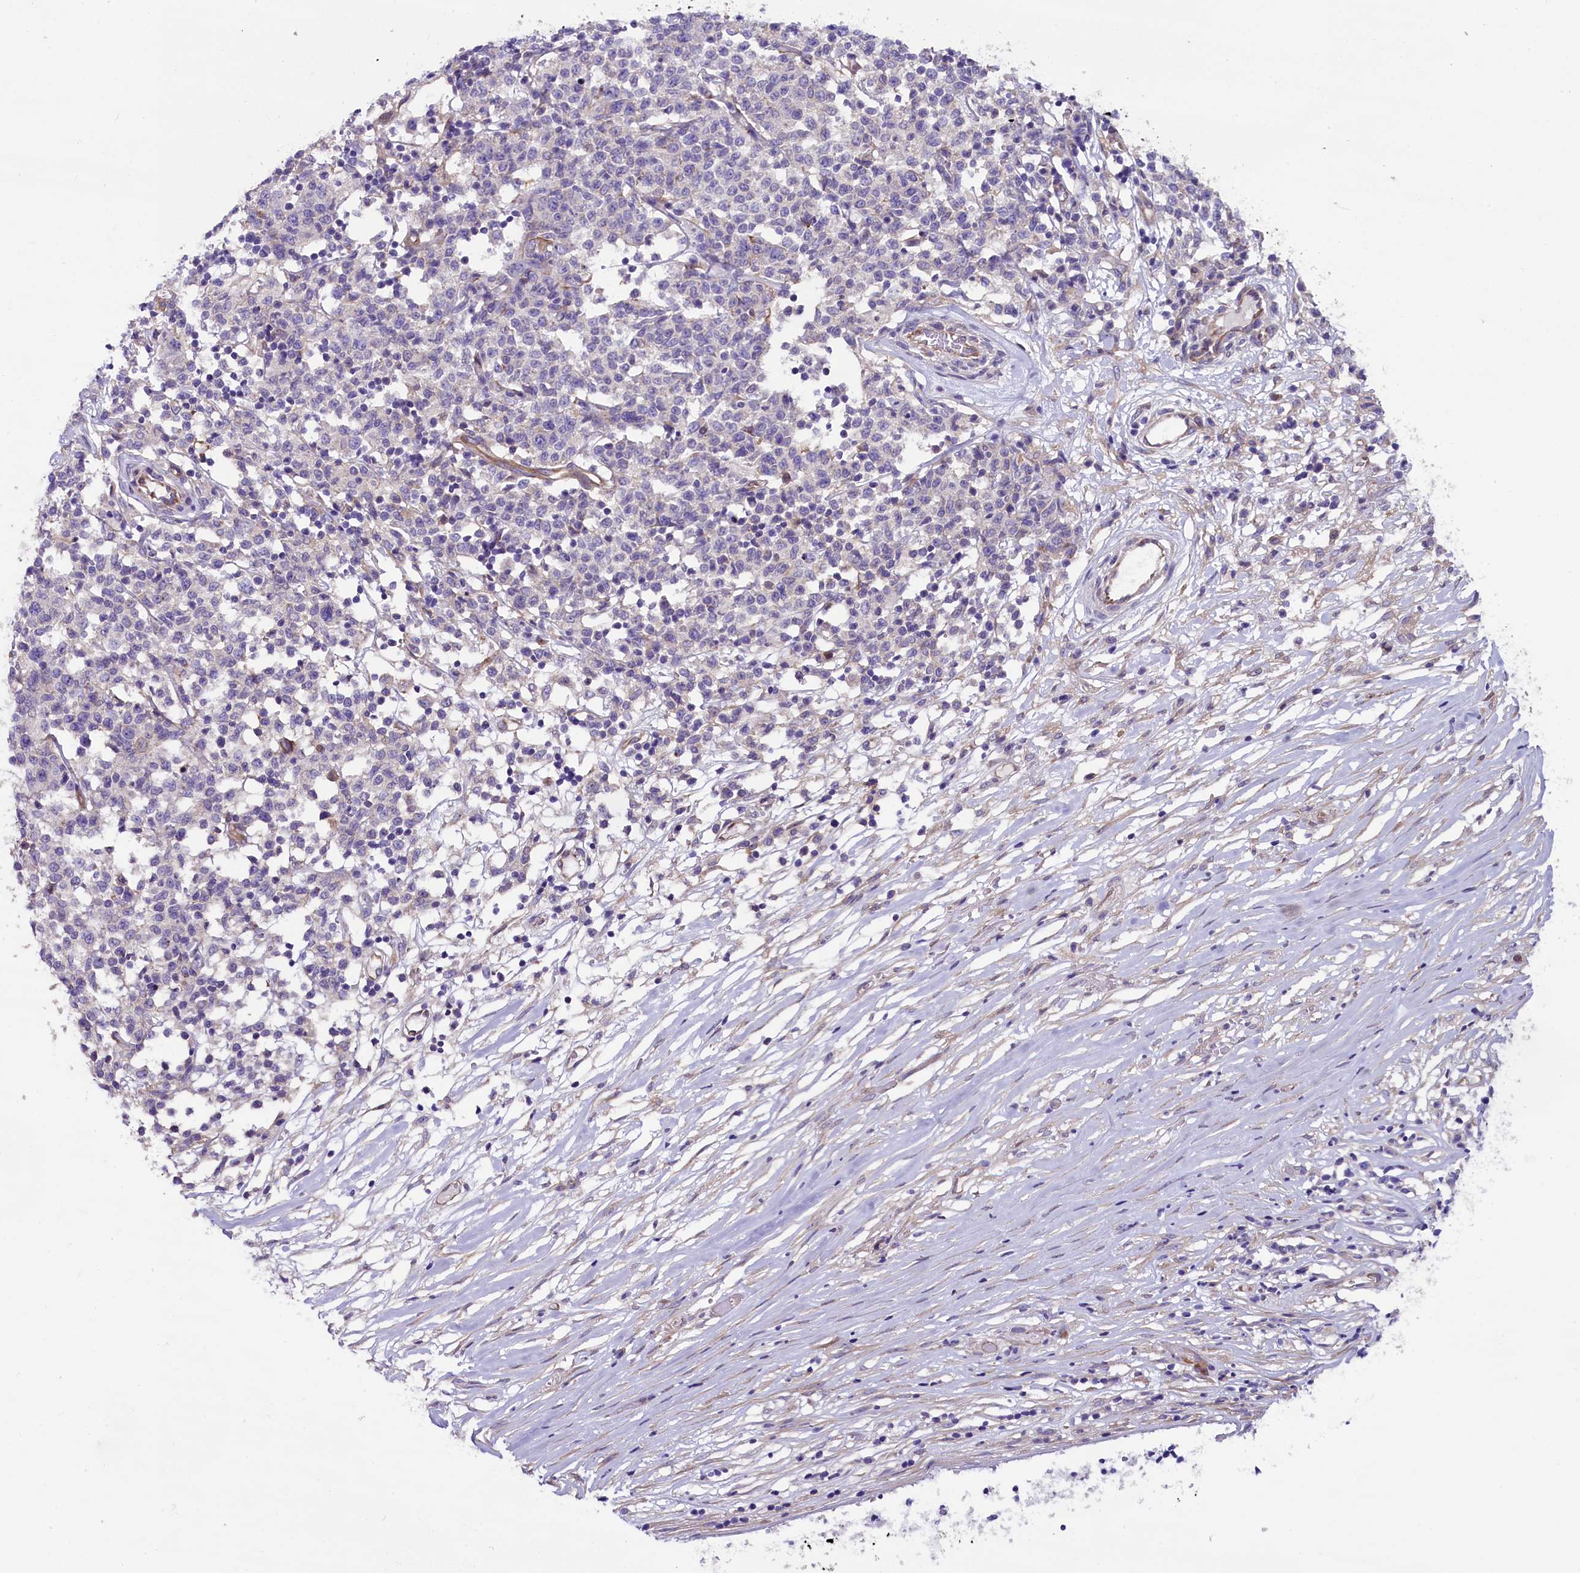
{"staining": {"intensity": "negative", "quantity": "none", "location": "none"}, "tissue": "lymphoma", "cell_type": "Tumor cells", "image_type": "cancer", "snomed": [{"axis": "morphology", "description": "Malignant lymphoma, non-Hodgkin's type, Low grade"}, {"axis": "topography", "description": "Small intestine"}], "caption": "Immunohistochemistry of low-grade malignant lymphoma, non-Hodgkin's type demonstrates no positivity in tumor cells. (Brightfield microscopy of DAB immunohistochemistry at high magnification).", "gene": "GPR108", "patient": {"sex": "female", "age": 59}}